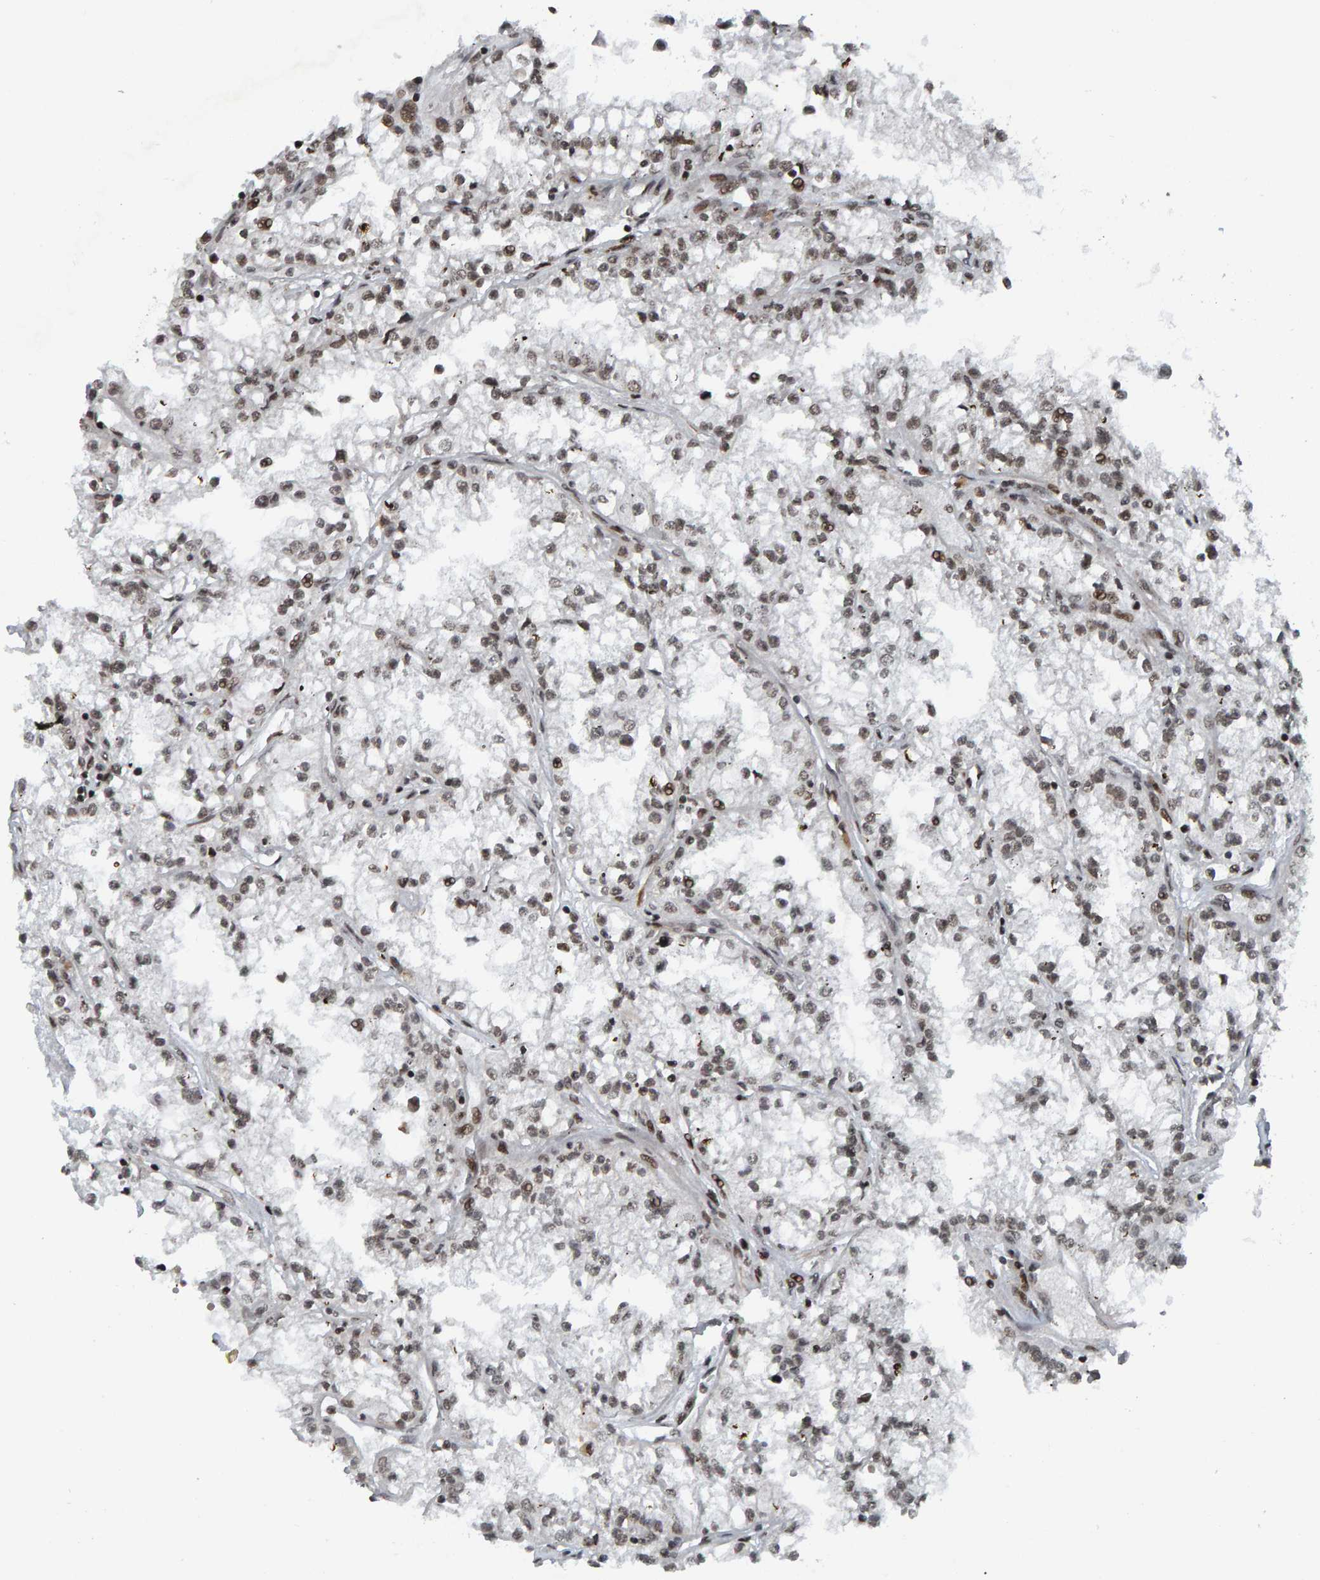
{"staining": {"intensity": "weak", "quantity": ">75%", "location": "nuclear"}, "tissue": "renal cancer", "cell_type": "Tumor cells", "image_type": "cancer", "snomed": [{"axis": "morphology", "description": "Adenocarcinoma, NOS"}, {"axis": "topography", "description": "Kidney"}], "caption": "DAB (3,3'-diaminobenzidine) immunohistochemical staining of renal cancer exhibits weak nuclear protein staining in approximately >75% of tumor cells.", "gene": "ZNF366", "patient": {"sex": "male", "age": 56}}